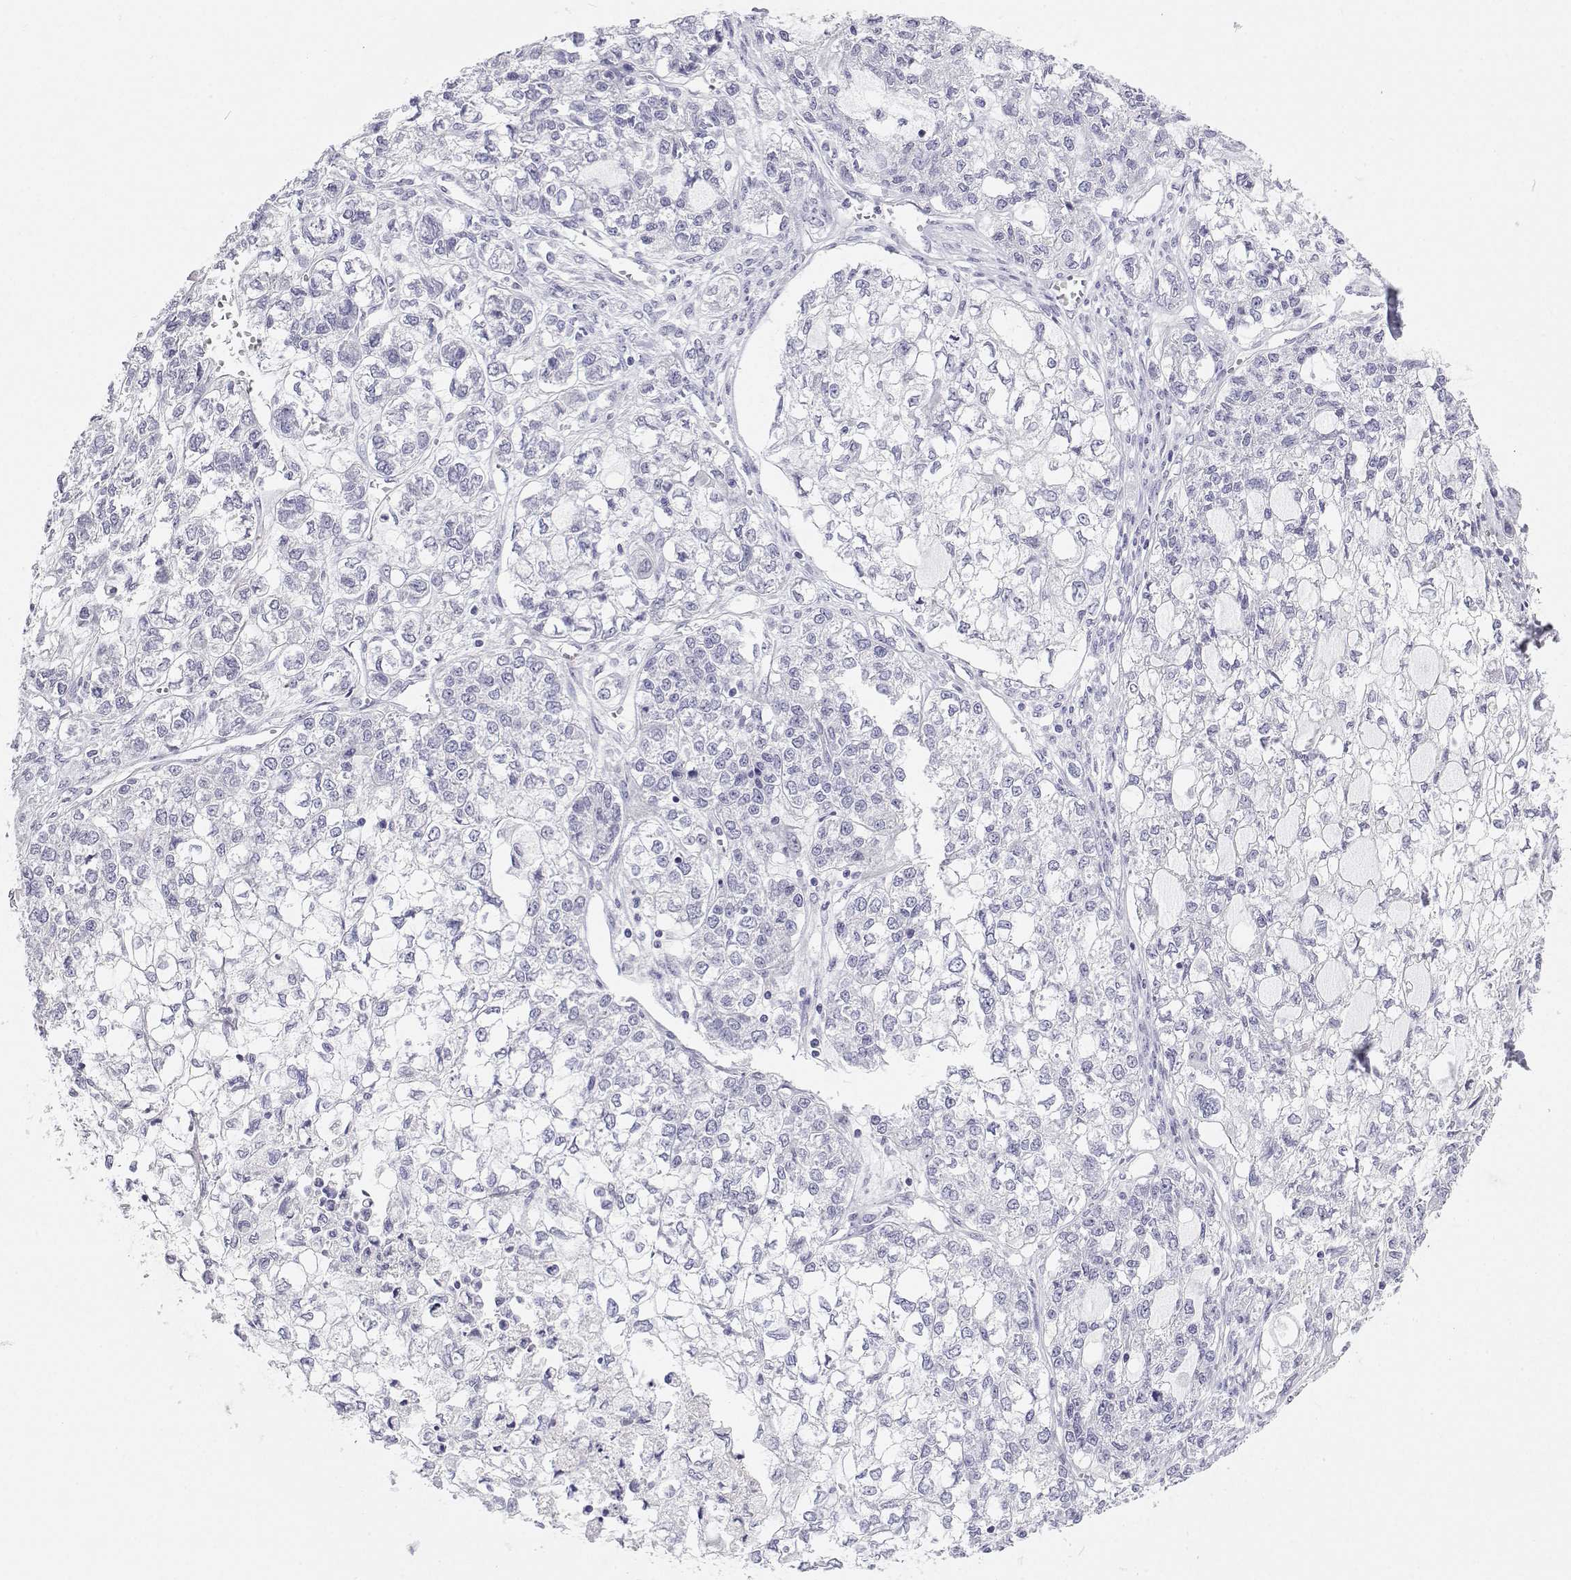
{"staining": {"intensity": "negative", "quantity": "none", "location": "none"}, "tissue": "ovarian cancer", "cell_type": "Tumor cells", "image_type": "cancer", "snomed": [{"axis": "morphology", "description": "Carcinoma, endometroid"}, {"axis": "topography", "description": "Ovary"}], "caption": "Immunohistochemistry histopathology image of neoplastic tissue: ovarian cancer stained with DAB reveals no significant protein positivity in tumor cells.", "gene": "BHMT", "patient": {"sex": "female", "age": 64}}